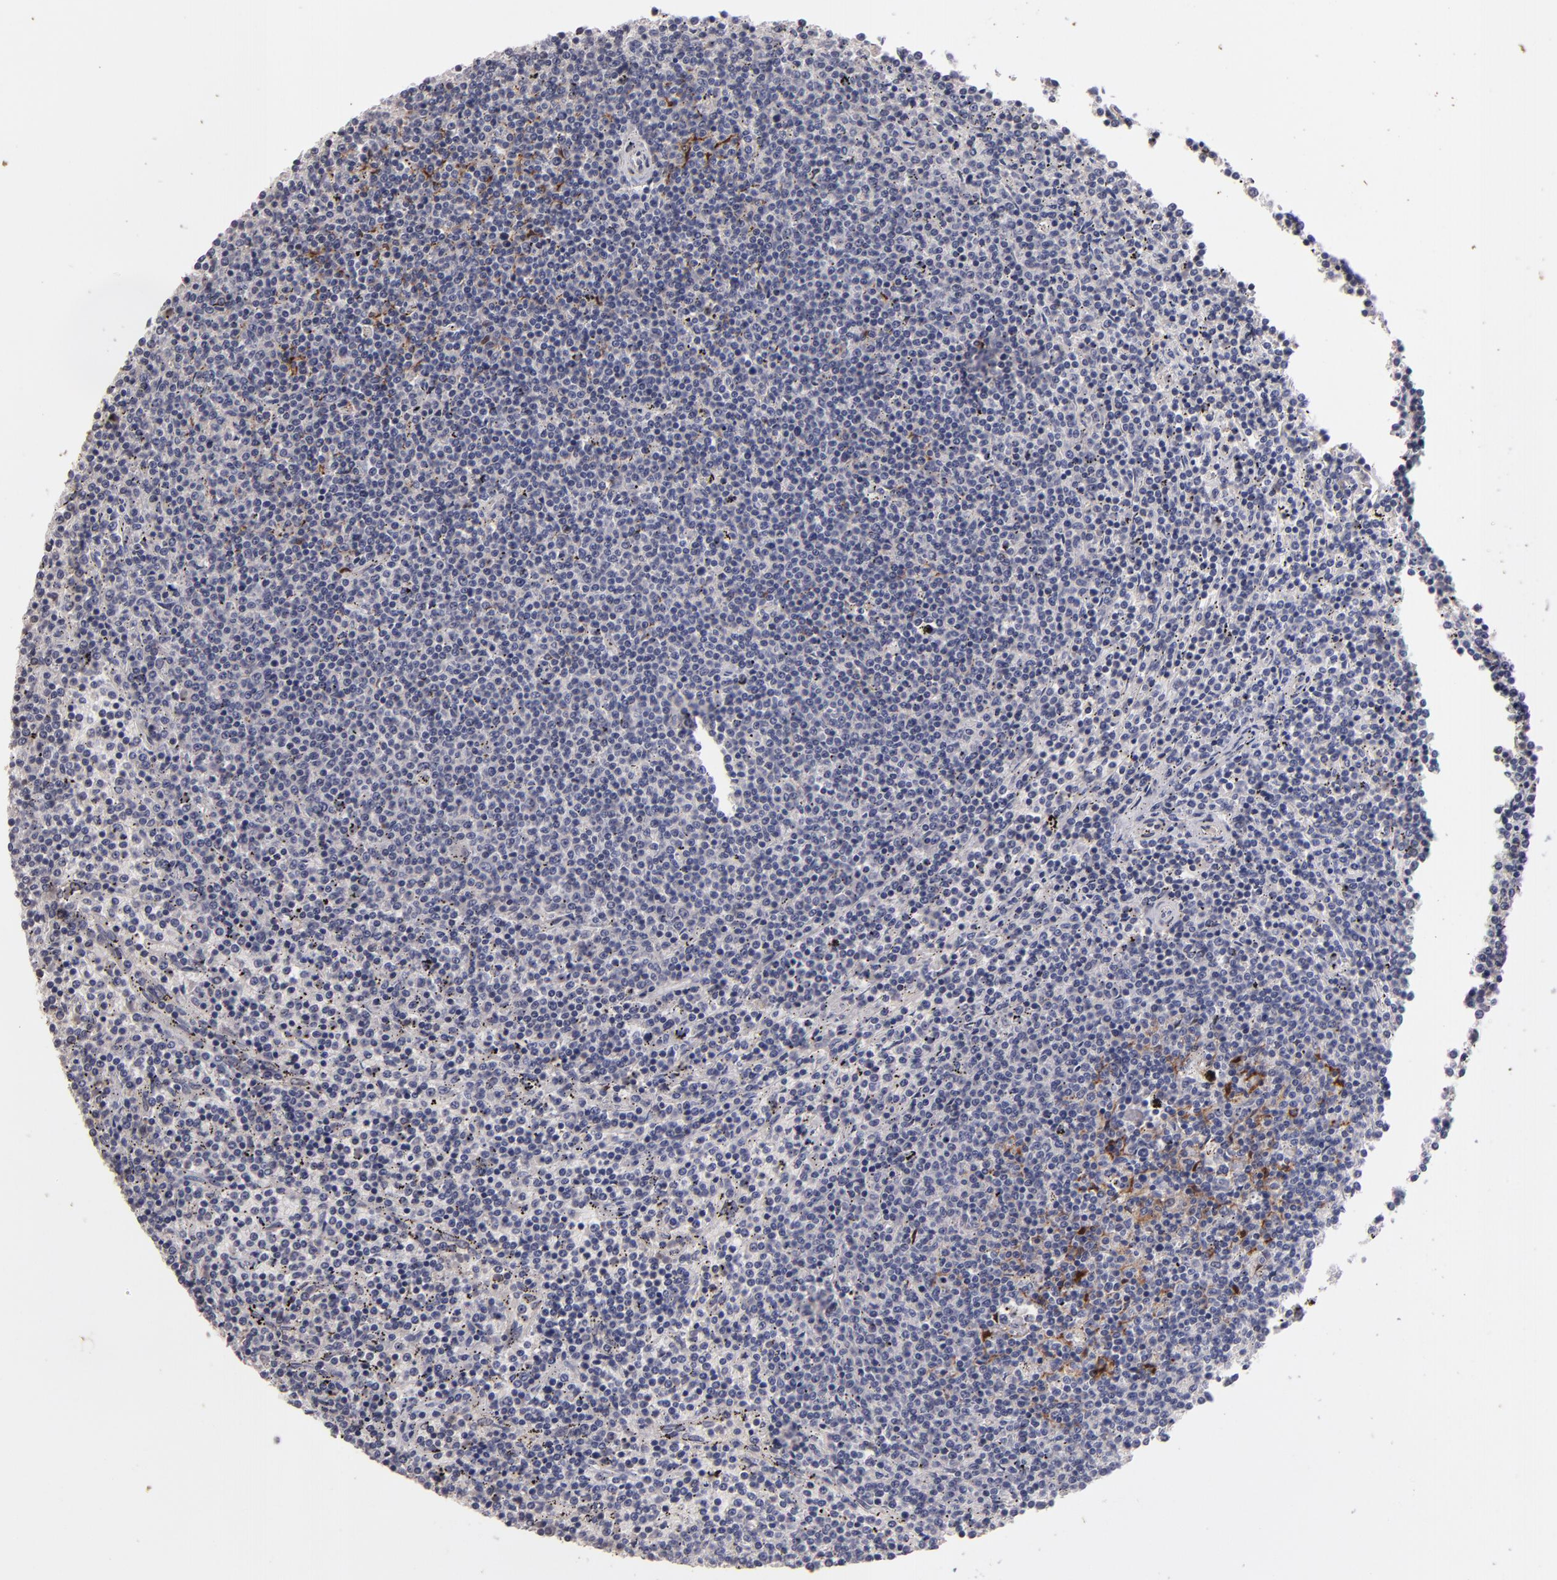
{"staining": {"intensity": "moderate", "quantity": "<25%", "location": "cytoplasmic/membranous,nuclear"}, "tissue": "lymphoma", "cell_type": "Tumor cells", "image_type": "cancer", "snomed": [{"axis": "morphology", "description": "Malignant lymphoma, non-Hodgkin's type, Low grade"}, {"axis": "topography", "description": "Spleen"}], "caption": "Immunohistochemistry (IHC) micrograph of neoplastic tissue: human malignant lymphoma, non-Hodgkin's type (low-grade) stained using immunohistochemistry displays low levels of moderate protein expression localized specifically in the cytoplasmic/membranous and nuclear of tumor cells, appearing as a cytoplasmic/membranous and nuclear brown color.", "gene": "S100A1", "patient": {"sex": "female", "age": 50}}